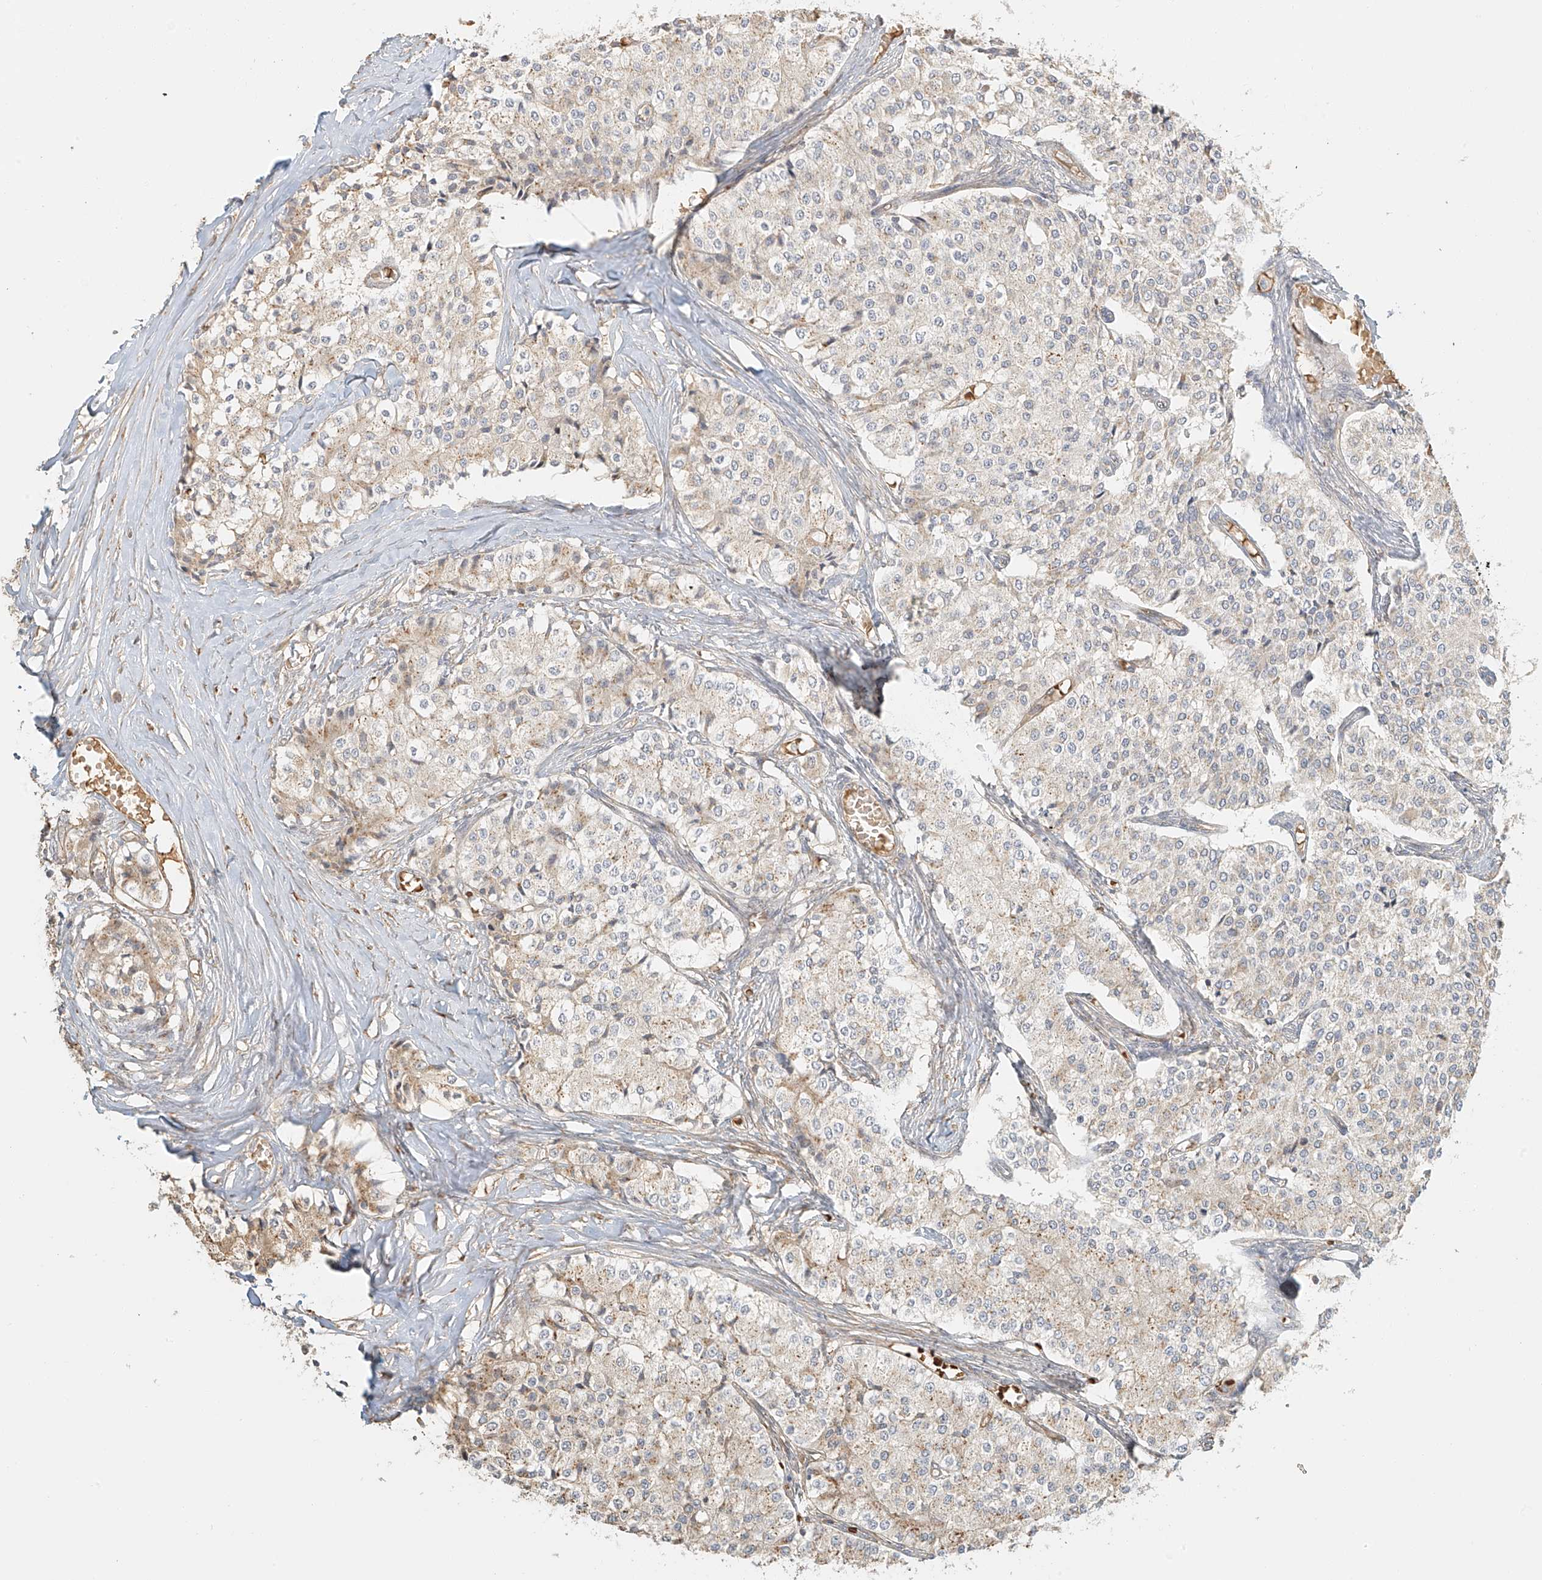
{"staining": {"intensity": "negative", "quantity": "none", "location": "none"}, "tissue": "carcinoid", "cell_type": "Tumor cells", "image_type": "cancer", "snomed": [{"axis": "morphology", "description": "Carcinoid, malignant, NOS"}, {"axis": "topography", "description": "Colon"}], "caption": "High power microscopy histopathology image of an immunohistochemistry photomicrograph of malignant carcinoid, revealing no significant positivity in tumor cells.", "gene": "UPK1B", "patient": {"sex": "female", "age": 52}}